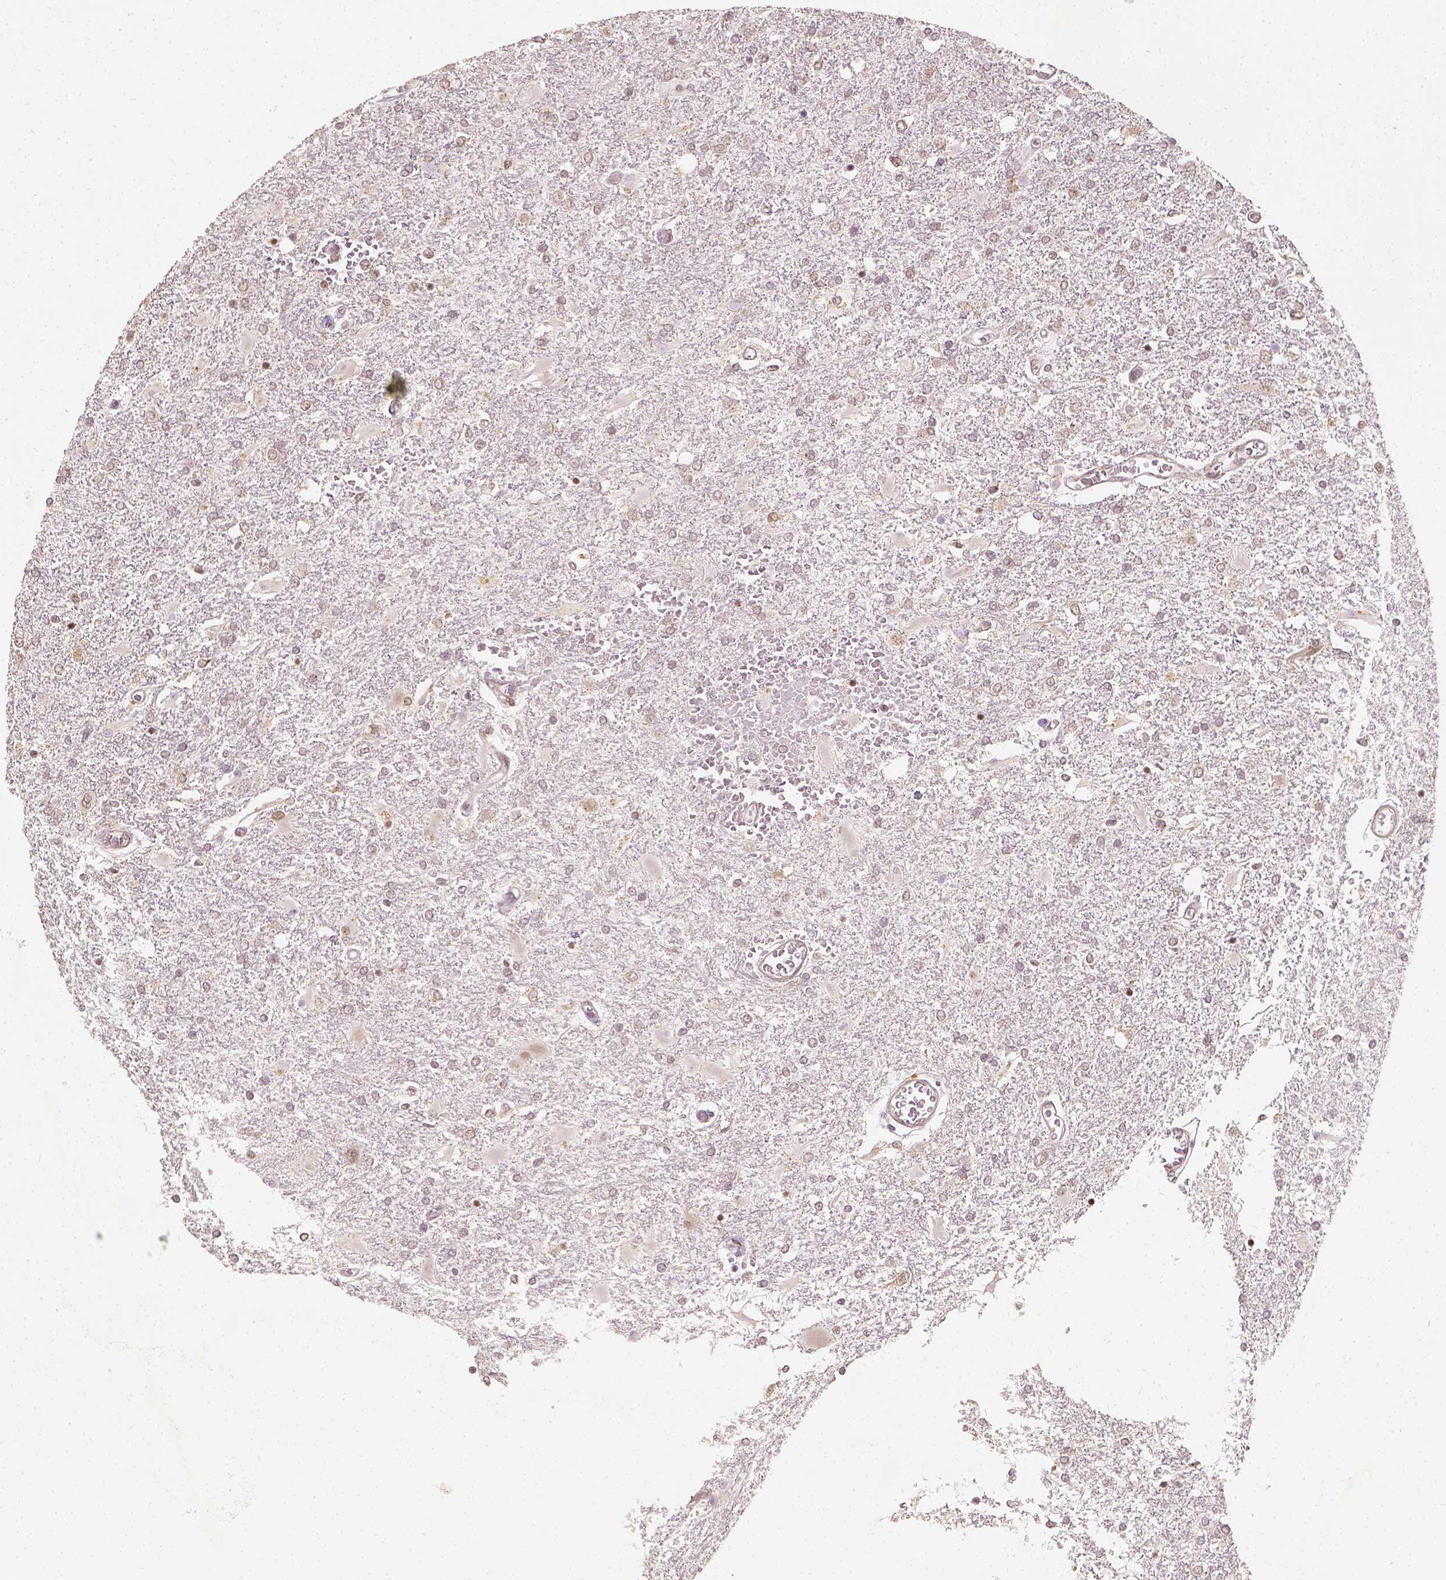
{"staining": {"intensity": "negative", "quantity": "none", "location": "none"}, "tissue": "glioma", "cell_type": "Tumor cells", "image_type": "cancer", "snomed": [{"axis": "morphology", "description": "Glioma, malignant, High grade"}, {"axis": "topography", "description": "Cerebral cortex"}], "caption": "This histopathology image is of glioma stained with IHC to label a protein in brown with the nuclei are counter-stained blue. There is no positivity in tumor cells. (Stains: DAB immunohistochemistry with hematoxylin counter stain, Microscopy: brightfield microscopy at high magnification).", "gene": "ZMAT3", "patient": {"sex": "male", "age": 79}}